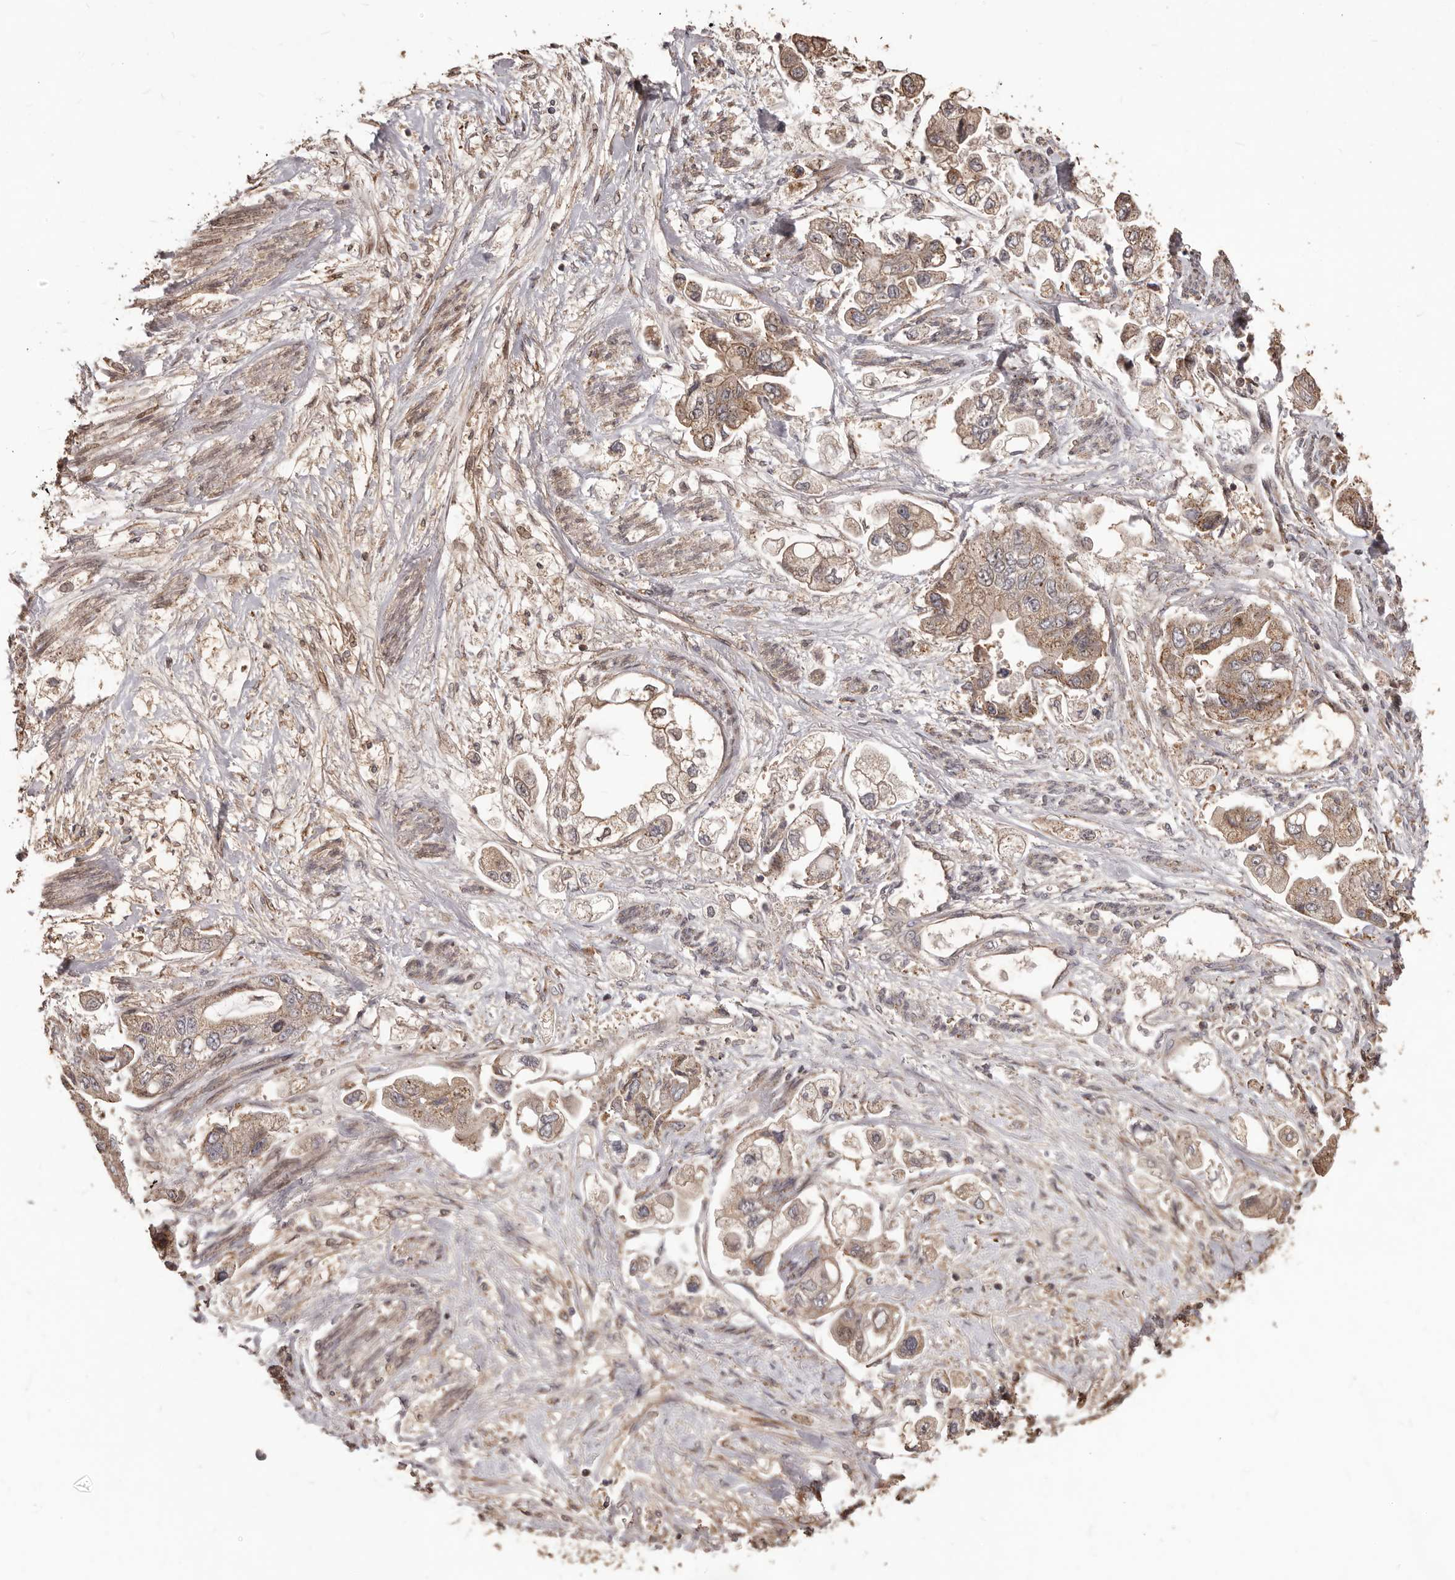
{"staining": {"intensity": "weak", "quantity": ">75%", "location": "cytoplasmic/membranous"}, "tissue": "stomach cancer", "cell_type": "Tumor cells", "image_type": "cancer", "snomed": [{"axis": "morphology", "description": "Adenocarcinoma, NOS"}, {"axis": "topography", "description": "Stomach"}], "caption": "High-power microscopy captured an IHC histopathology image of stomach cancer, revealing weak cytoplasmic/membranous staining in approximately >75% of tumor cells. Using DAB (3,3'-diaminobenzidine) (brown) and hematoxylin (blue) stains, captured at high magnification using brightfield microscopy.", "gene": "MTO1", "patient": {"sex": "male", "age": 62}}